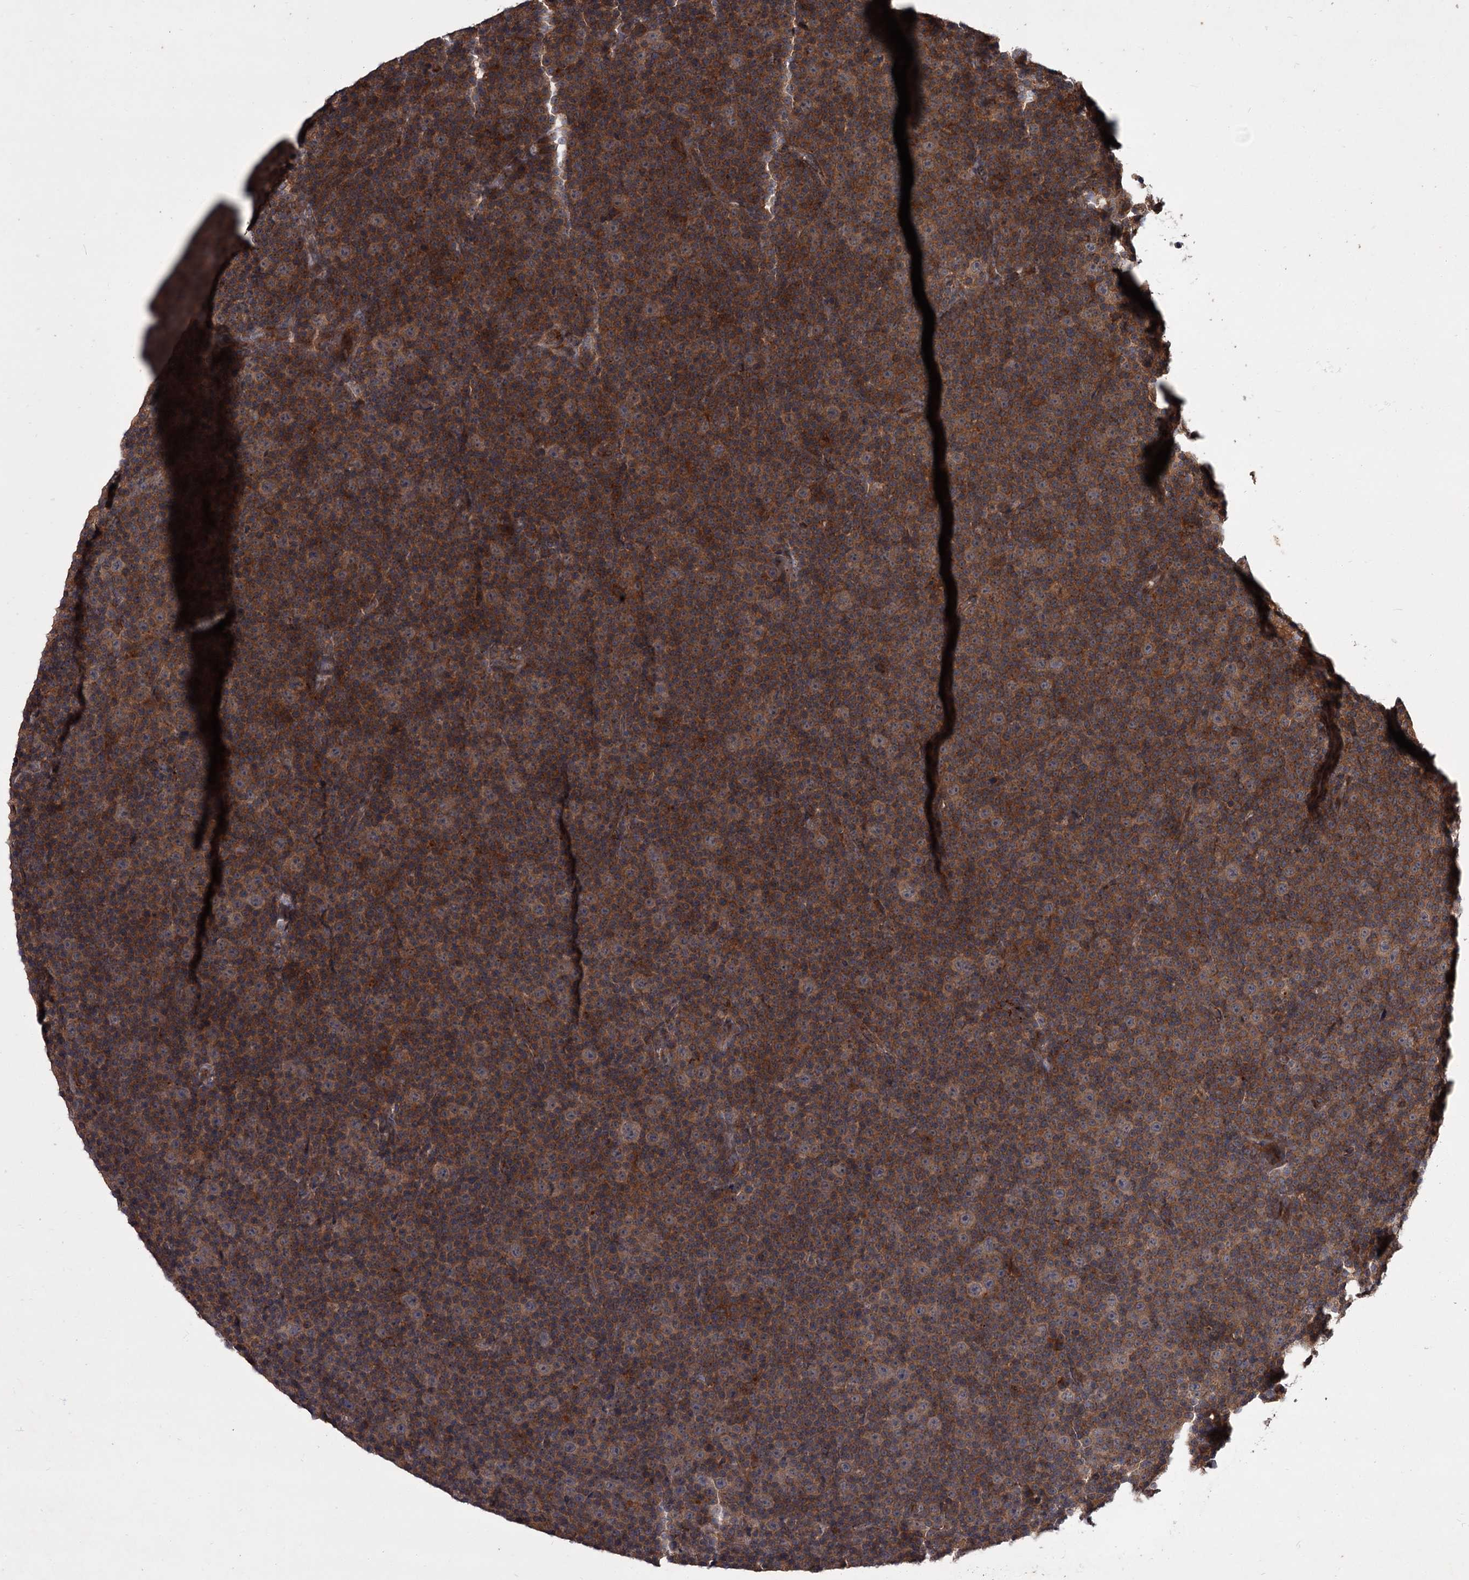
{"staining": {"intensity": "moderate", "quantity": ">75%", "location": "cytoplasmic/membranous"}, "tissue": "lymphoma", "cell_type": "Tumor cells", "image_type": "cancer", "snomed": [{"axis": "morphology", "description": "Malignant lymphoma, non-Hodgkin's type, Low grade"}, {"axis": "topography", "description": "Lymph node"}], "caption": "This image demonstrates IHC staining of lymphoma, with medium moderate cytoplasmic/membranous staining in approximately >75% of tumor cells.", "gene": "UNC93B1", "patient": {"sex": "female", "age": 67}}